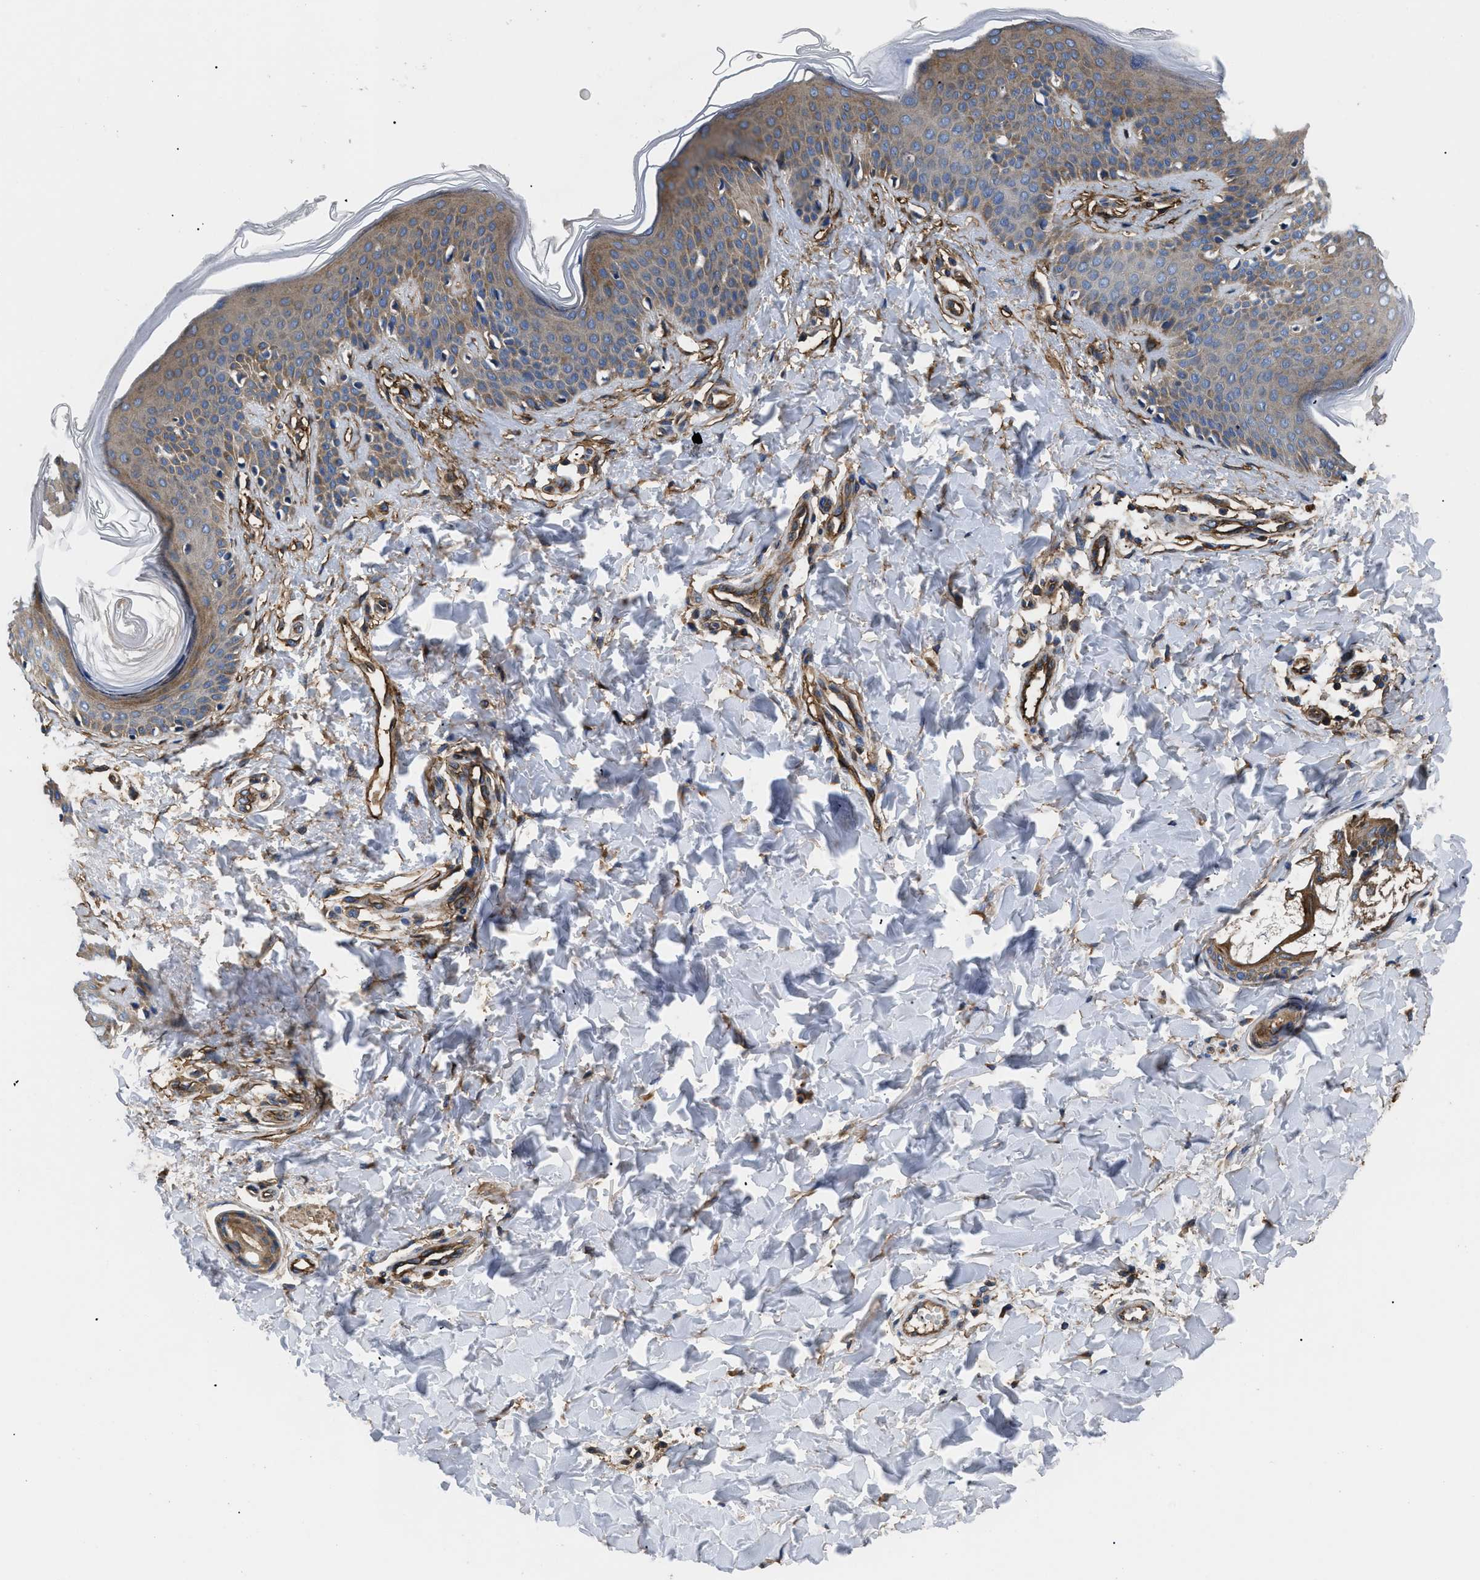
{"staining": {"intensity": "moderate", "quantity": ">75%", "location": "cytoplasmic/membranous"}, "tissue": "skin", "cell_type": "Fibroblasts", "image_type": "normal", "snomed": [{"axis": "morphology", "description": "Normal tissue, NOS"}, {"axis": "topography", "description": "Skin"}], "caption": "Immunohistochemical staining of normal skin demonstrates moderate cytoplasmic/membranous protein expression in about >75% of fibroblasts.", "gene": "NT5E", "patient": {"sex": "female", "age": 17}}